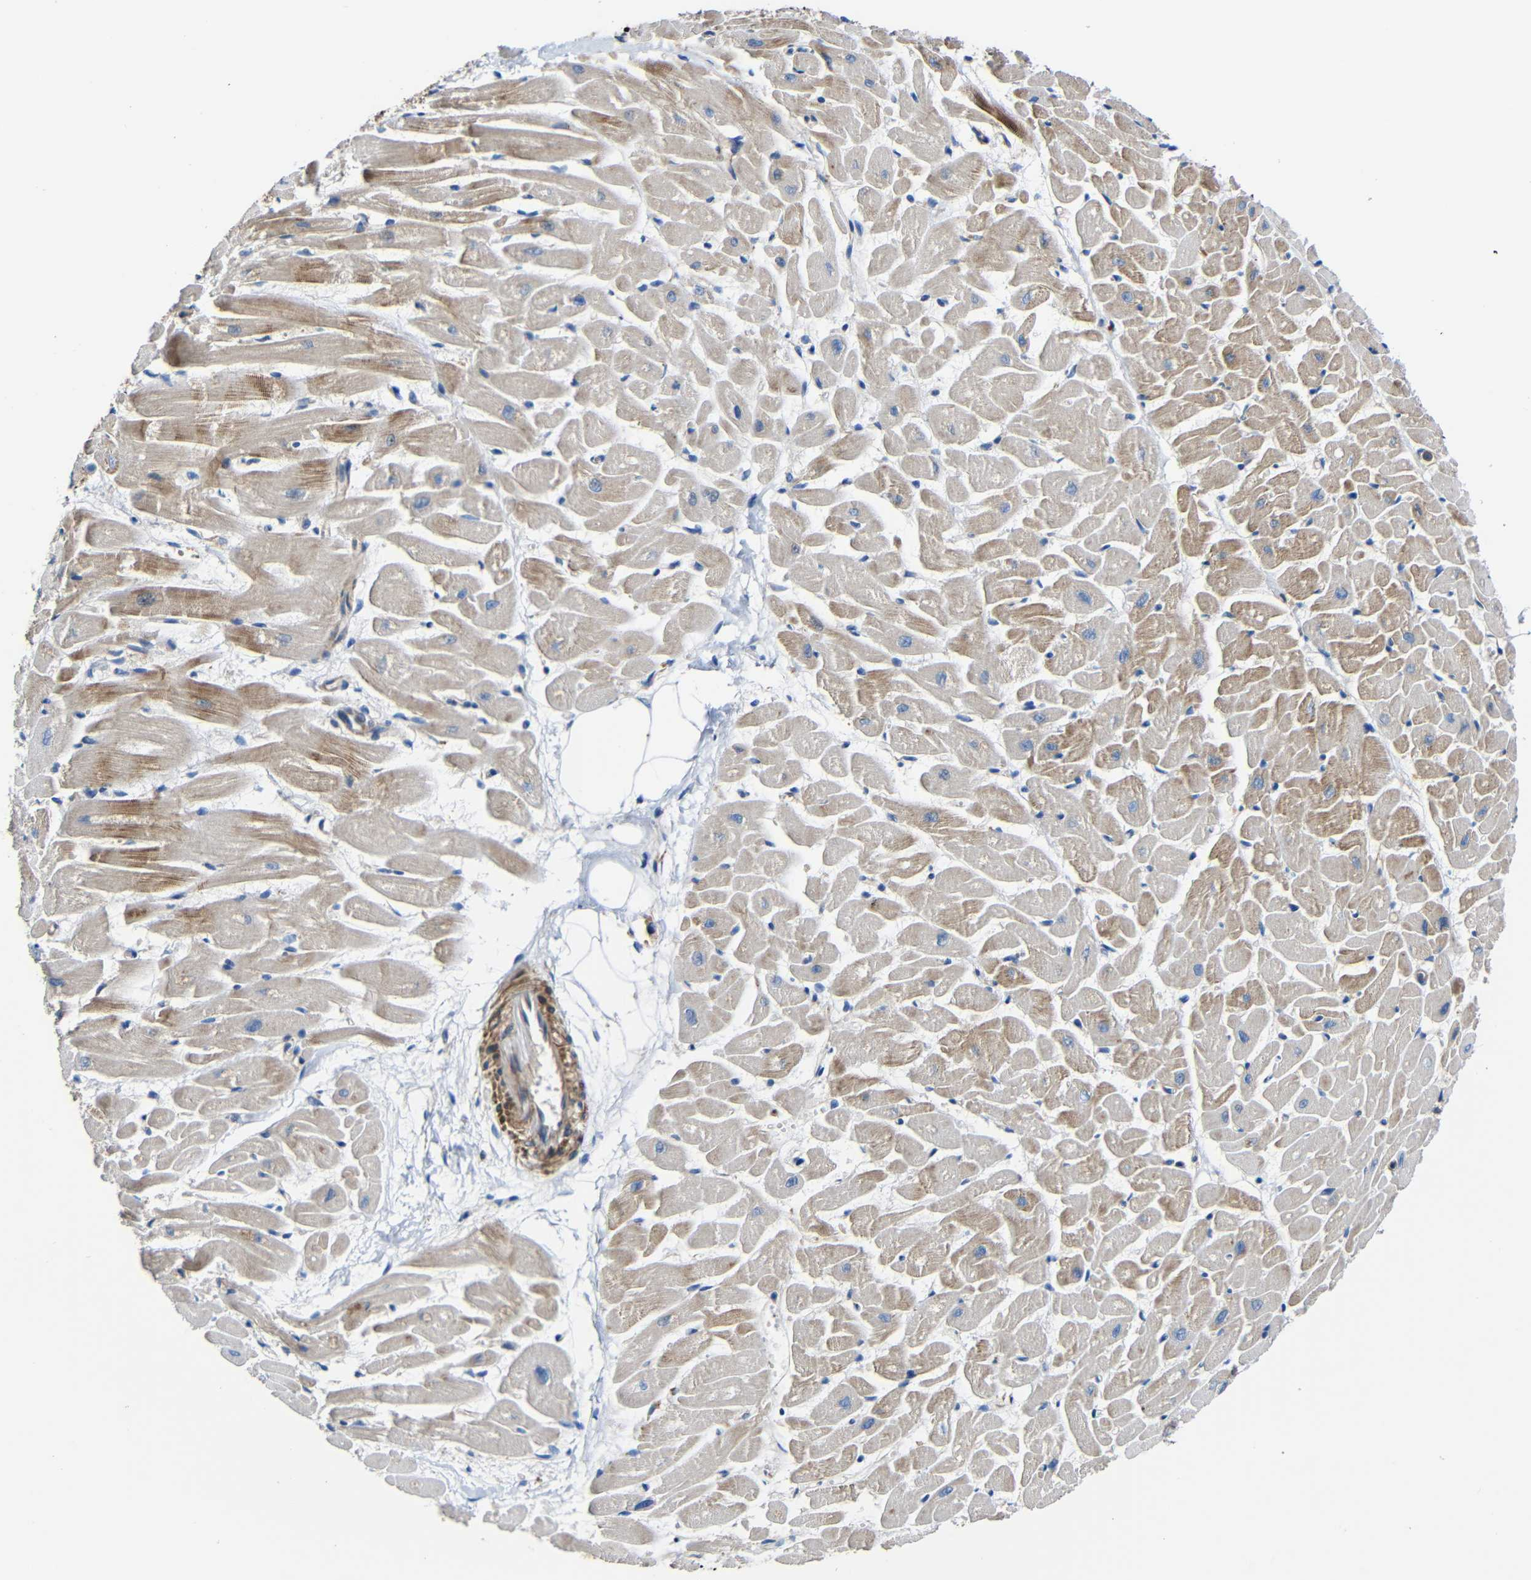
{"staining": {"intensity": "moderate", "quantity": "25%-75%", "location": "cytoplasmic/membranous"}, "tissue": "heart muscle", "cell_type": "Cardiomyocytes", "image_type": "normal", "snomed": [{"axis": "morphology", "description": "Normal tissue, NOS"}, {"axis": "topography", "description": "Heart"}], "caption": "This micrograph displays IHC staining of benign heart muscle, with medium moderate cytoplasmic/membranous positivity in about 25%-75% of cardiomyocytes.", "gene": "RHOT2", "patient": {"sex": "female", "age": 19}}